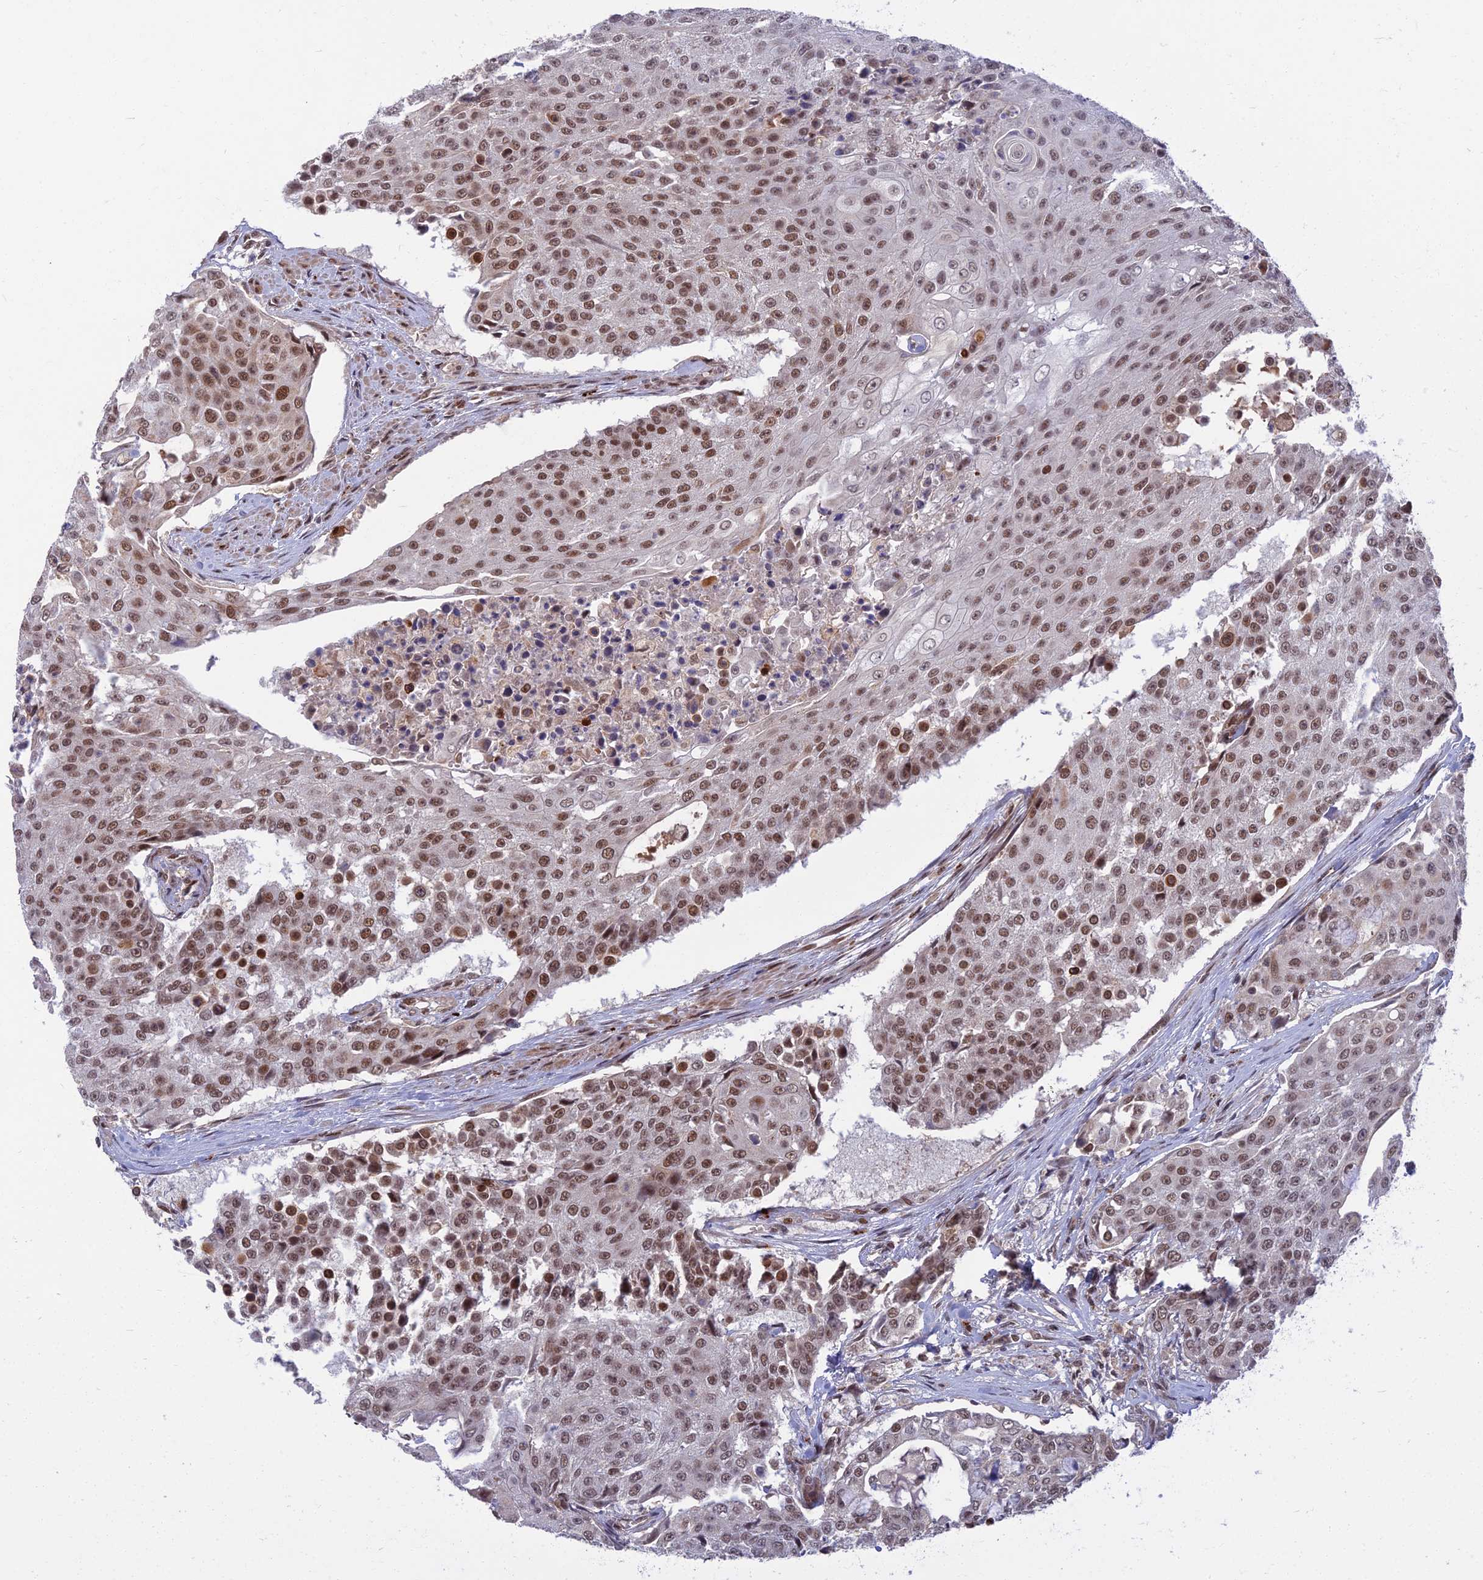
{"staining": {"intensity": "moderate", "quantity": ">75%", "location": "nuclear"}, "tissue": "urothelial cancer", "cell_type": "Tumor cells", "image_type": "cancer", "snomed": [{"axis": "morphology", "description": "Urothelial carcinoma, High grade"}, {"axis": "topography", "description": "Urinary bladder"}], "caption": "A brown stain labels moderate nuclear expression of a protein in human urothelial cancer tumor cells. The staining was performed using DAB (3,3'-diaminobenzidine), with brown indicating positive protein expression. Nuclei are stained blue with hematoxylin.", "gene": "TCEA2", "patient": {"sex": "female", "age": 63}}